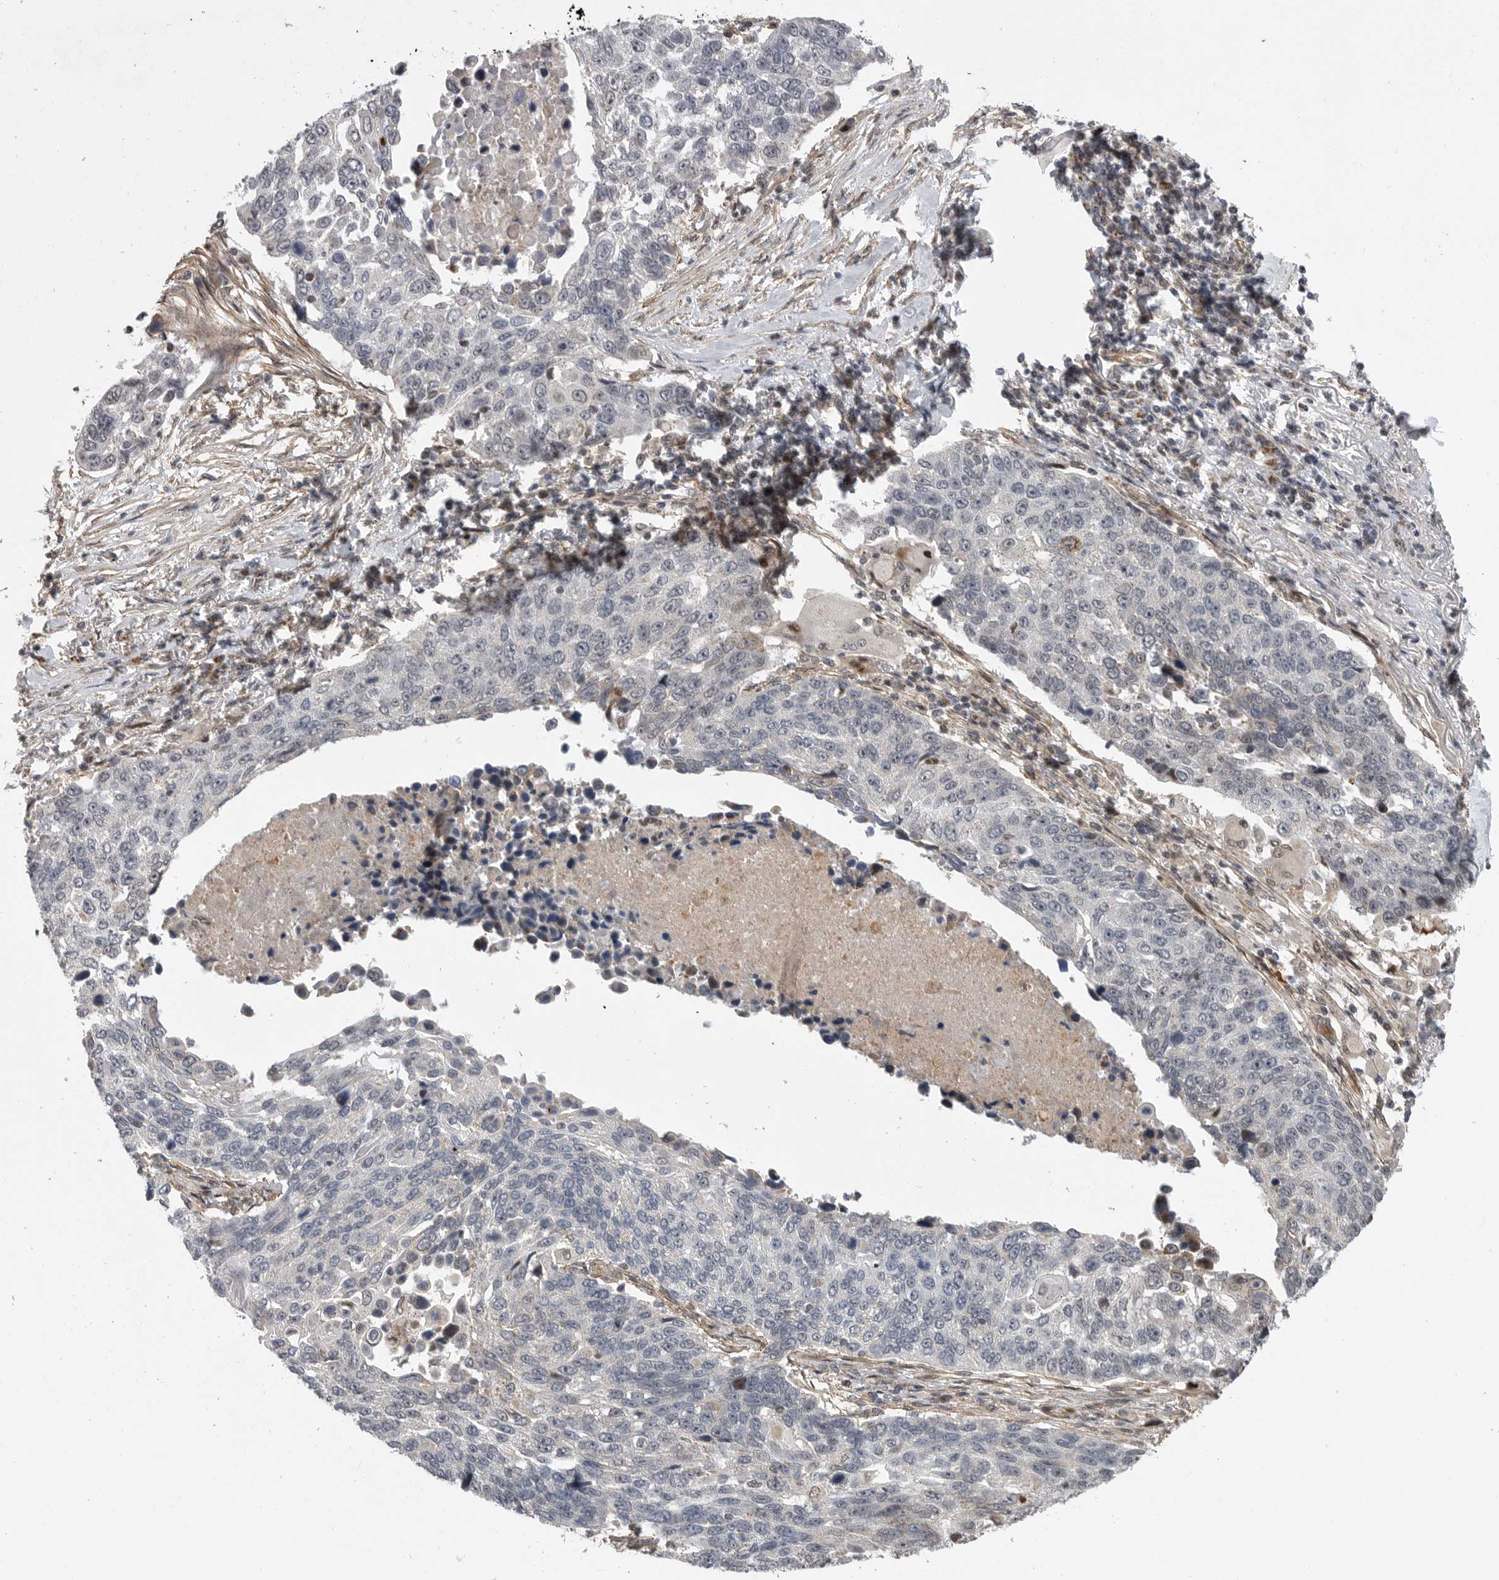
{"staining": {"intensity": "negative", "quantity": "none", "location": "none"}, "tissue": "lung cancer", "cell_type": "Tumor cells", "image_type": "cancer", "snomed": [{"axis": "morphology", "description": "Squamous cell carcinoma, NOS"}, {"axis": "topography", "description": "Lung"}], "caption": "Tumor cells show no significant expression in lung cancer.", "gene": "TMPRSS11F", "patient": {"sex": "male", "age": 66}}